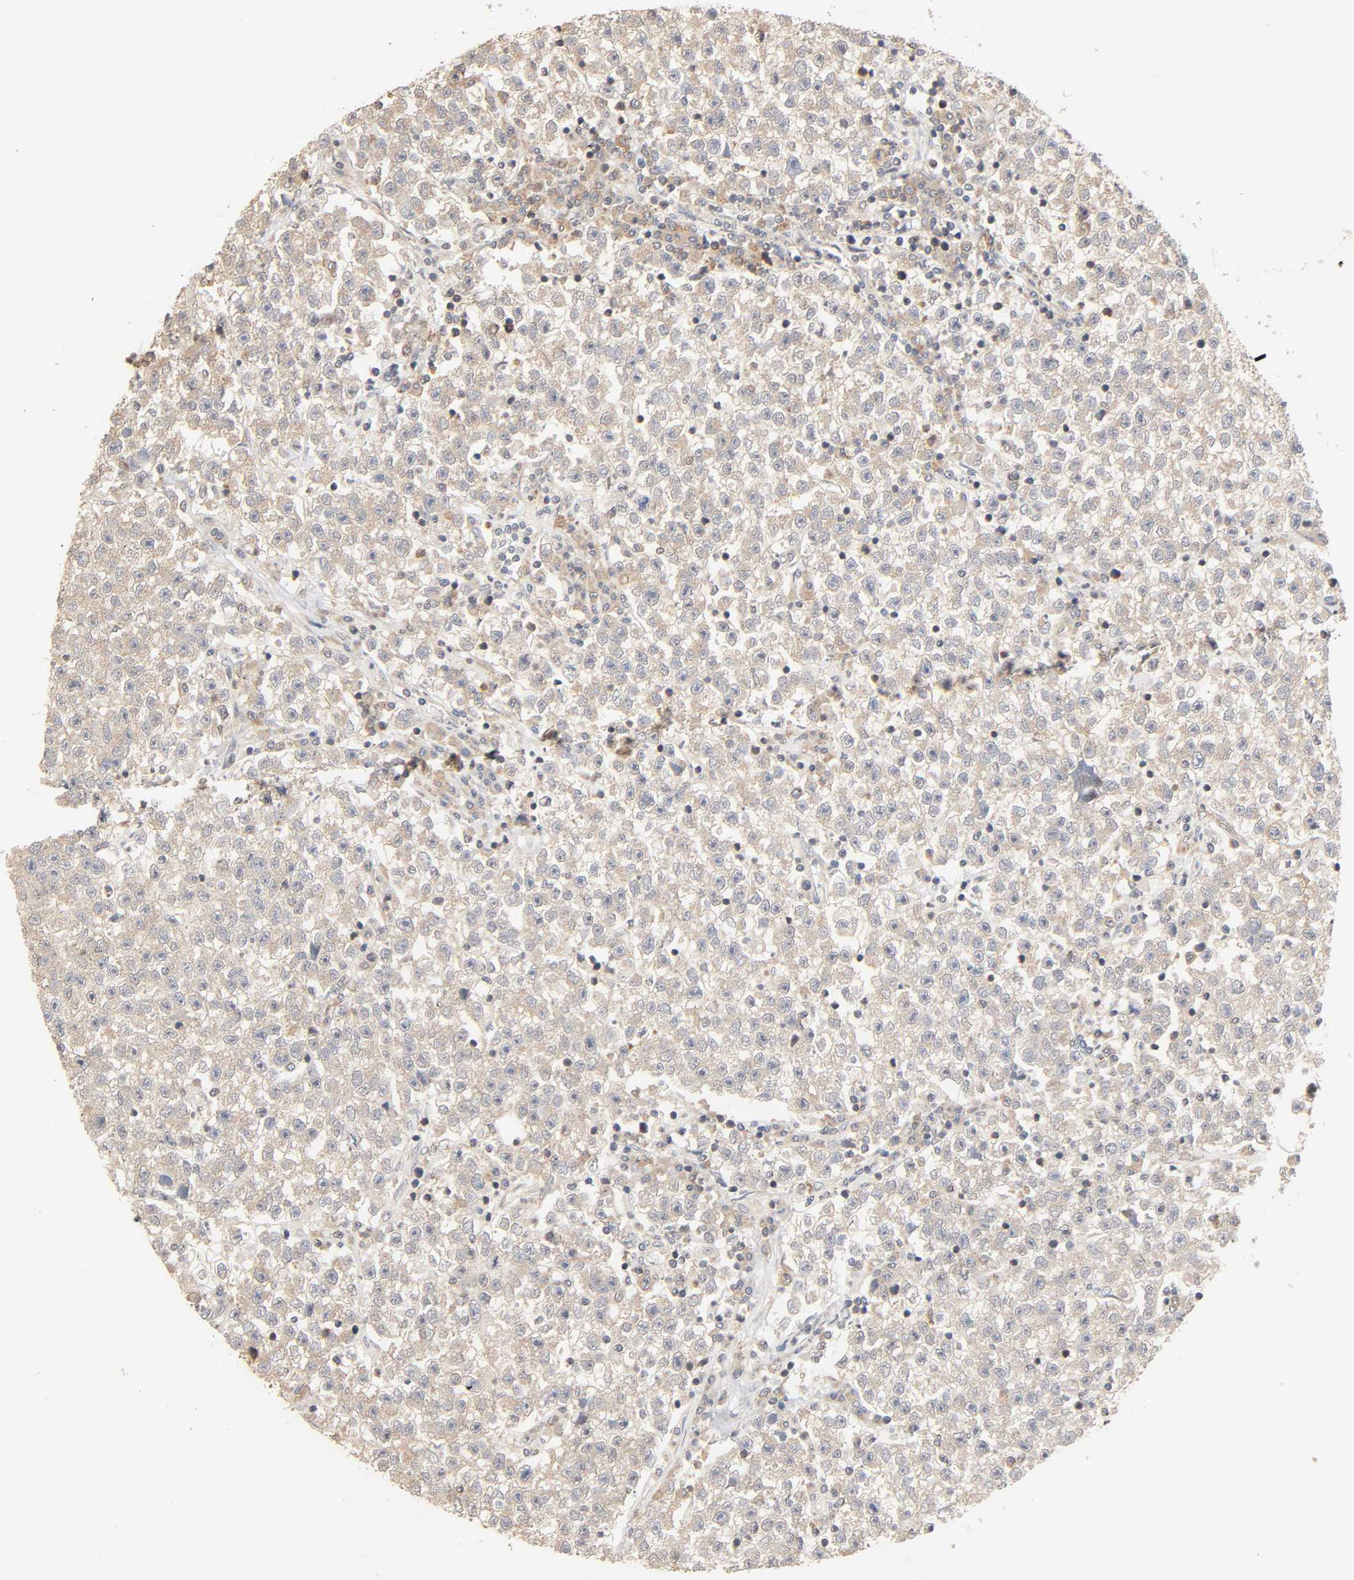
{"staining": {"intensity": "weak", "quantity": ">75%", "location": "cytoplasmic/membranous"}, "tissue": "testis cancer", "cell_type": "Tumor cells", "image_type": "cancer", "snomed": [{"axis": "morphology", "description": "Seminoma, NOS"}, {"axis": "topography", "description": "Testis"}], "caption": "Seminoma (testis) stained for a protein exhibits weak cytoplasmic/membranous positivity in tumor cells.", "gene": "NEMF", "patient": {"sex": "male", "age": 22}}